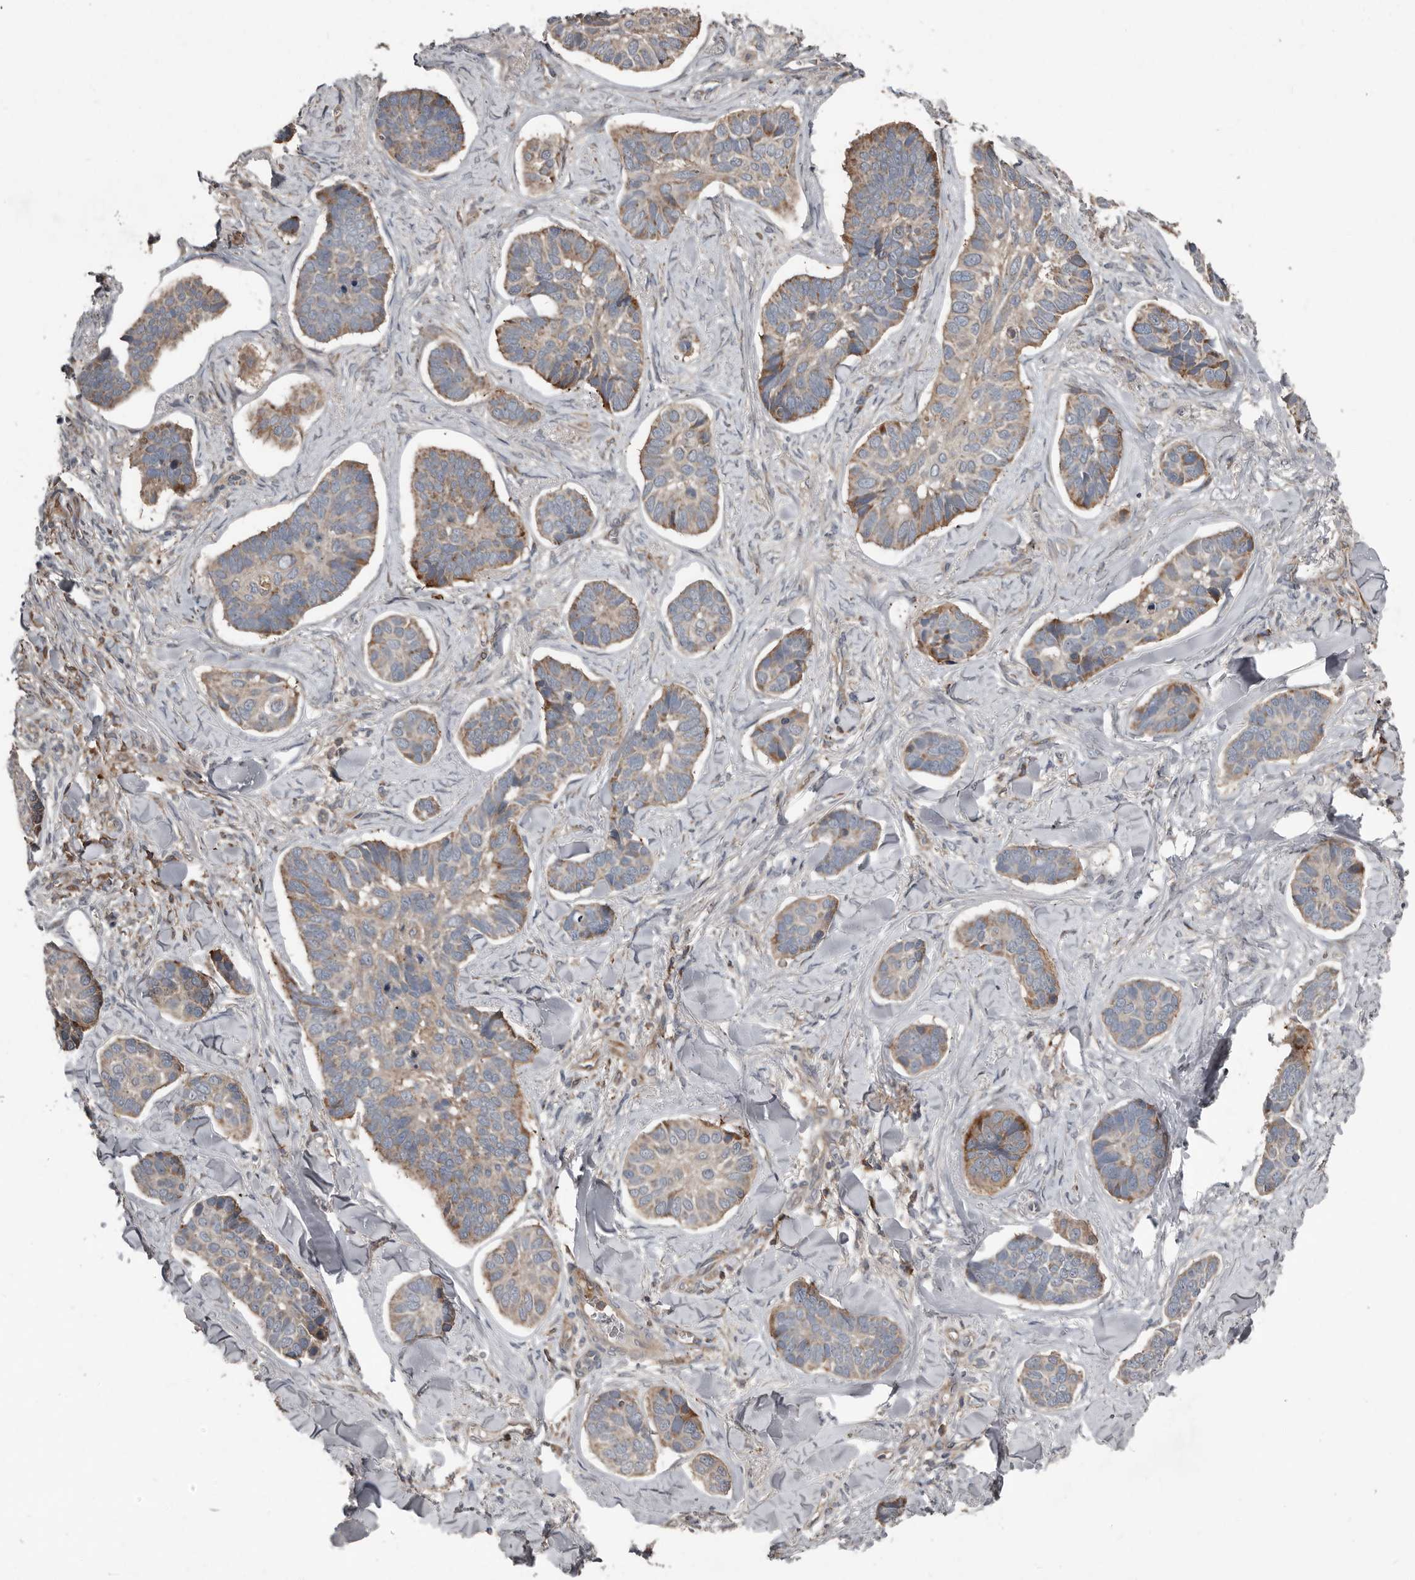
{"staining": {"intensity": "weak", "quantity": "25%-75%", "location": "cytoplasmic/membranous"}, "tissue": "skin cancer", "cell_type": "Tumor cells", "image_type": "cancer", "snomed": [{"axis": "morphology", "description": "Basal cell carcinoma"}, {"axis": "topography", "description": "Skin"}], "caption": "Skin basal cell carcinoma was stained to show a protein in brown. There is low levels of weak cytoplasmic/membranous expression in approximately 25%-75% of tumor cells.", "gene": "FBXO31", "patient": {"sex": "male", "age": 62}}